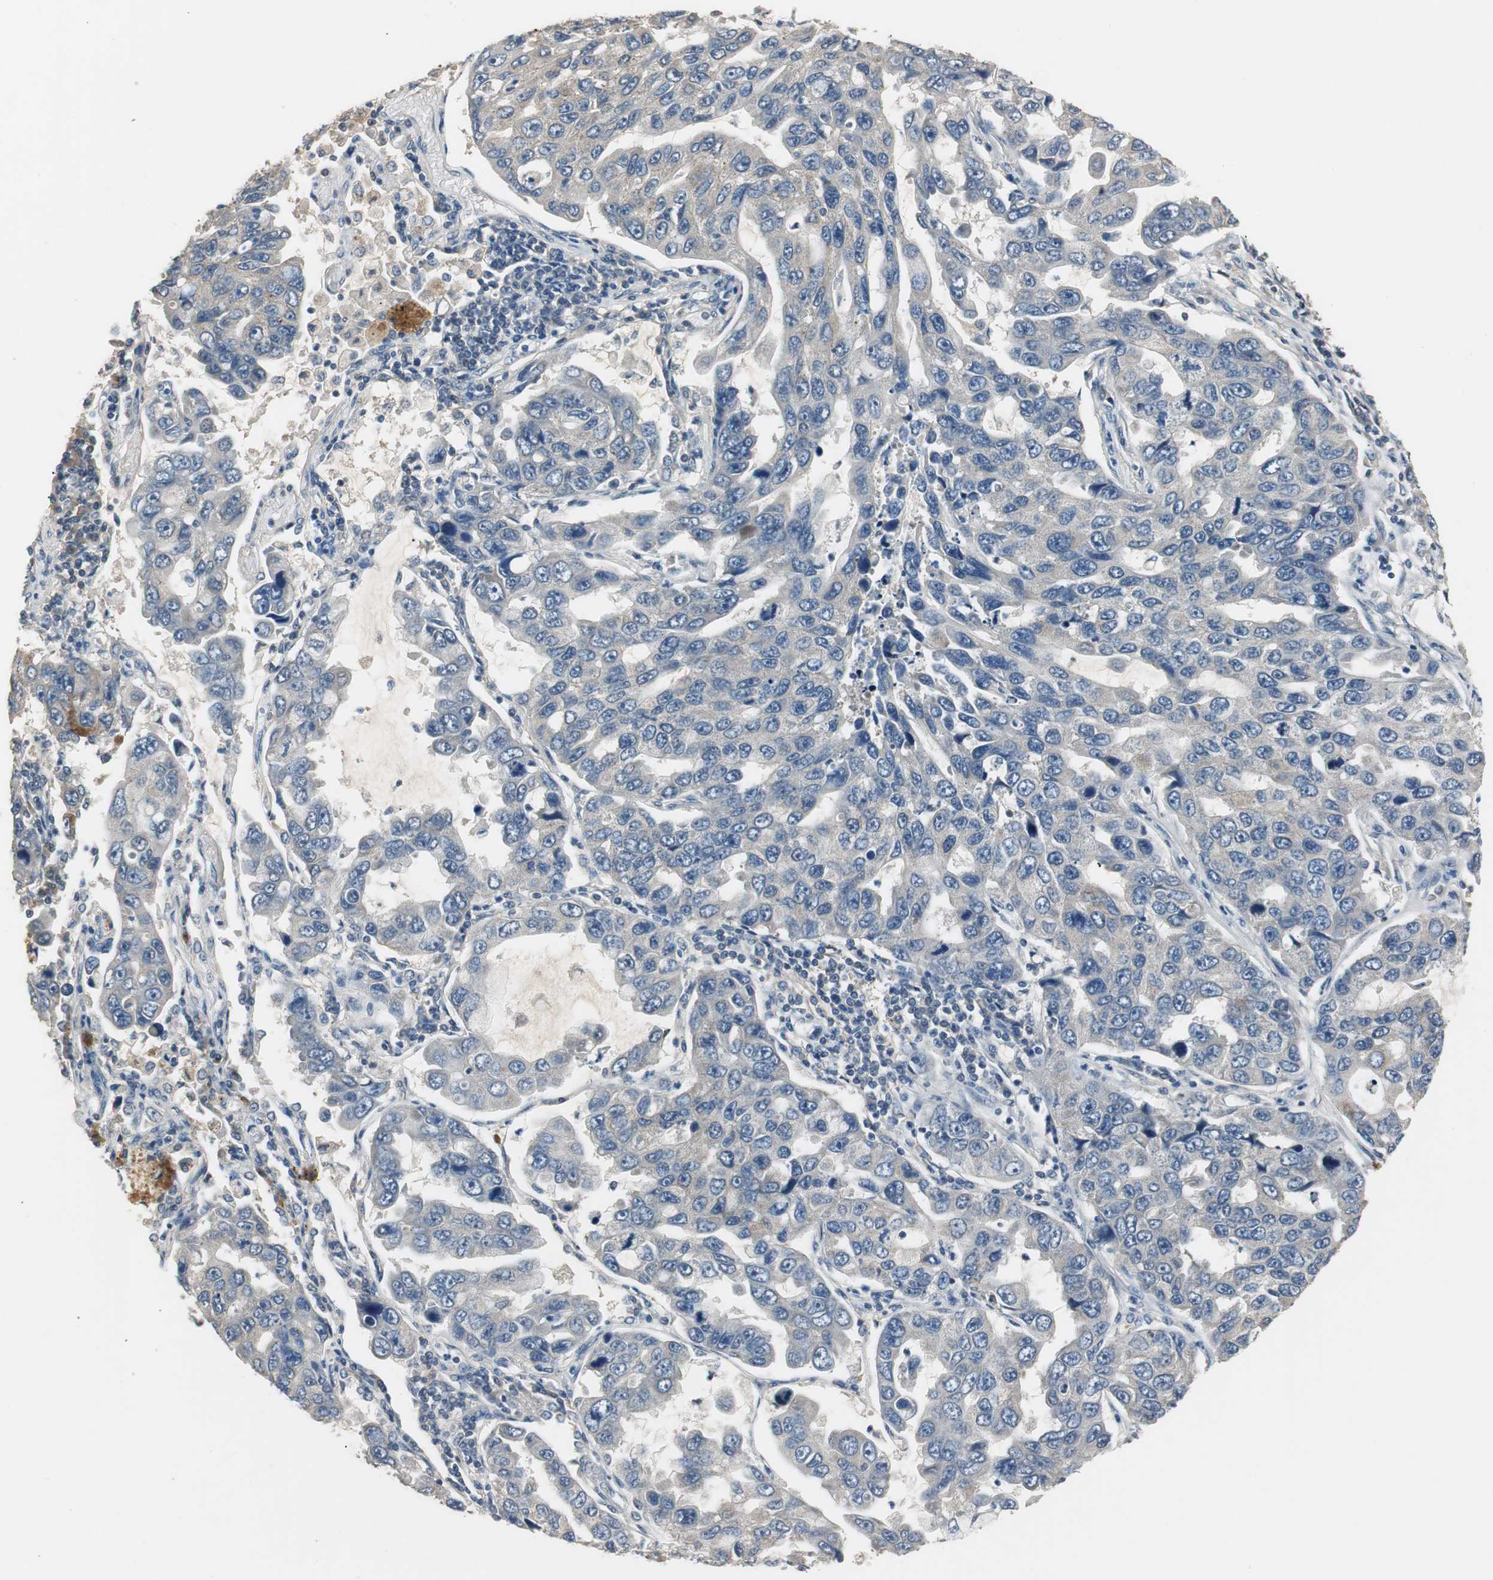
{"staining": {"intensity": "negative", "quantity": "none", "location": "none"}, "tissue": "lung cancer", "cell_type": "Tumor cells", "image_type": "cancer", "snomed": [{"axis": "morphology", "description": "Adenocarcinoma, NOS"}, {"axis": "topography", "description": "Lung"}], "caption": "A photomicrograph of human lung cancer is negative for staining in tumor cells.", "gene": "PTPRN2", "patient": {"sex": "male", "age": 64}}